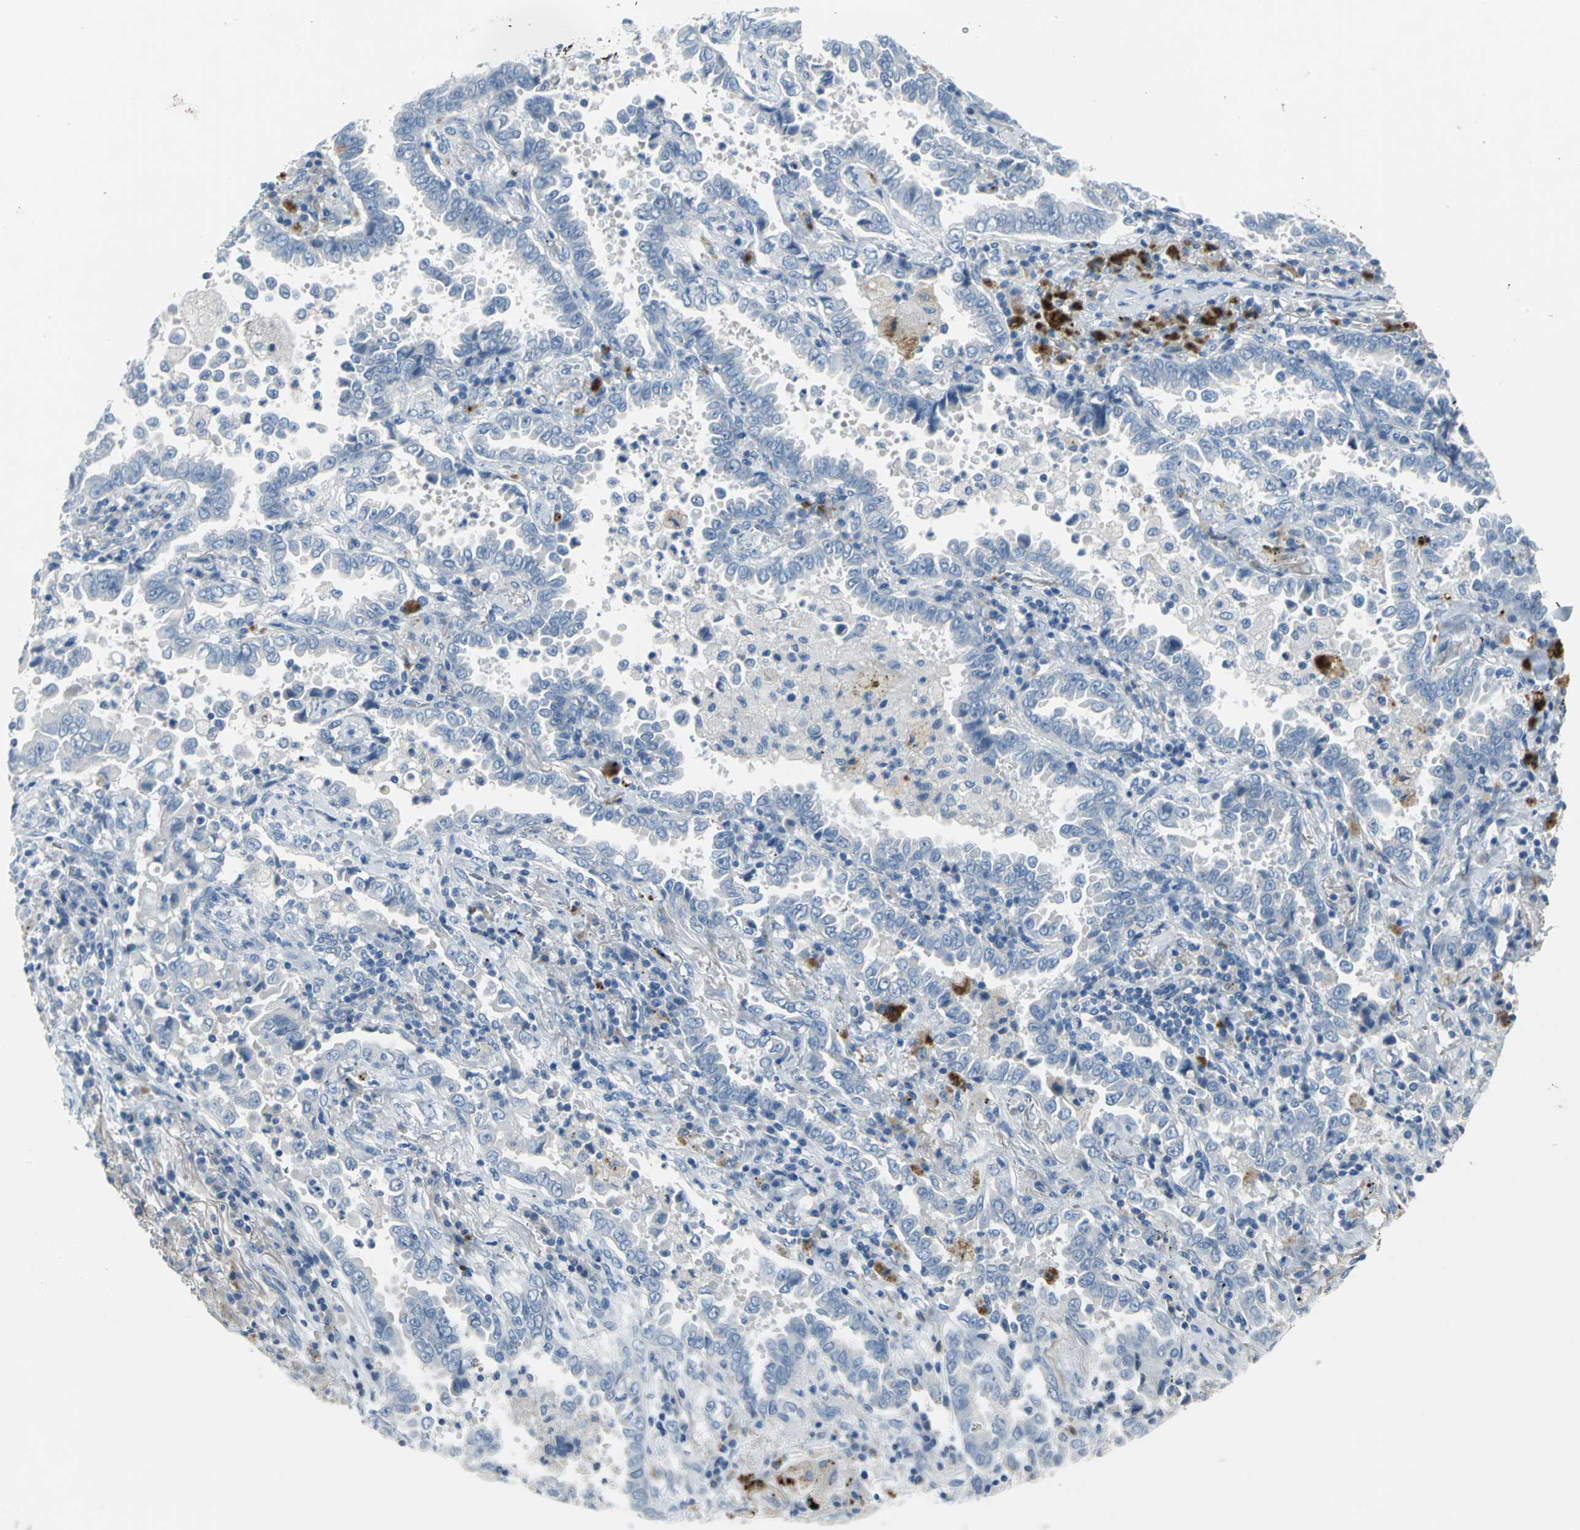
{"staining": {"intensity": "negative", "quantity": "none", "location": "none"}, "tissue": "lung cancer", "cell_type": "Tumor cells", "image_type": "cancer", "snomed": [{"axis": "morphology", "description": "Normal tissue, NOS"}, {"axis": "morphology", "description": "Inflammation, NOS"}, {"axis": "morphology", "description": "Adenocarcinoma, NOS"}, {"axis": "topography", "description": "Lung"}], "caption": "Photomicrograph shows no protein expression in tumor cells of lung cancer (adenocarcinoma) tissue.", "gene": "PTGDS", "patient": {"sex": "female", "age": 64}}